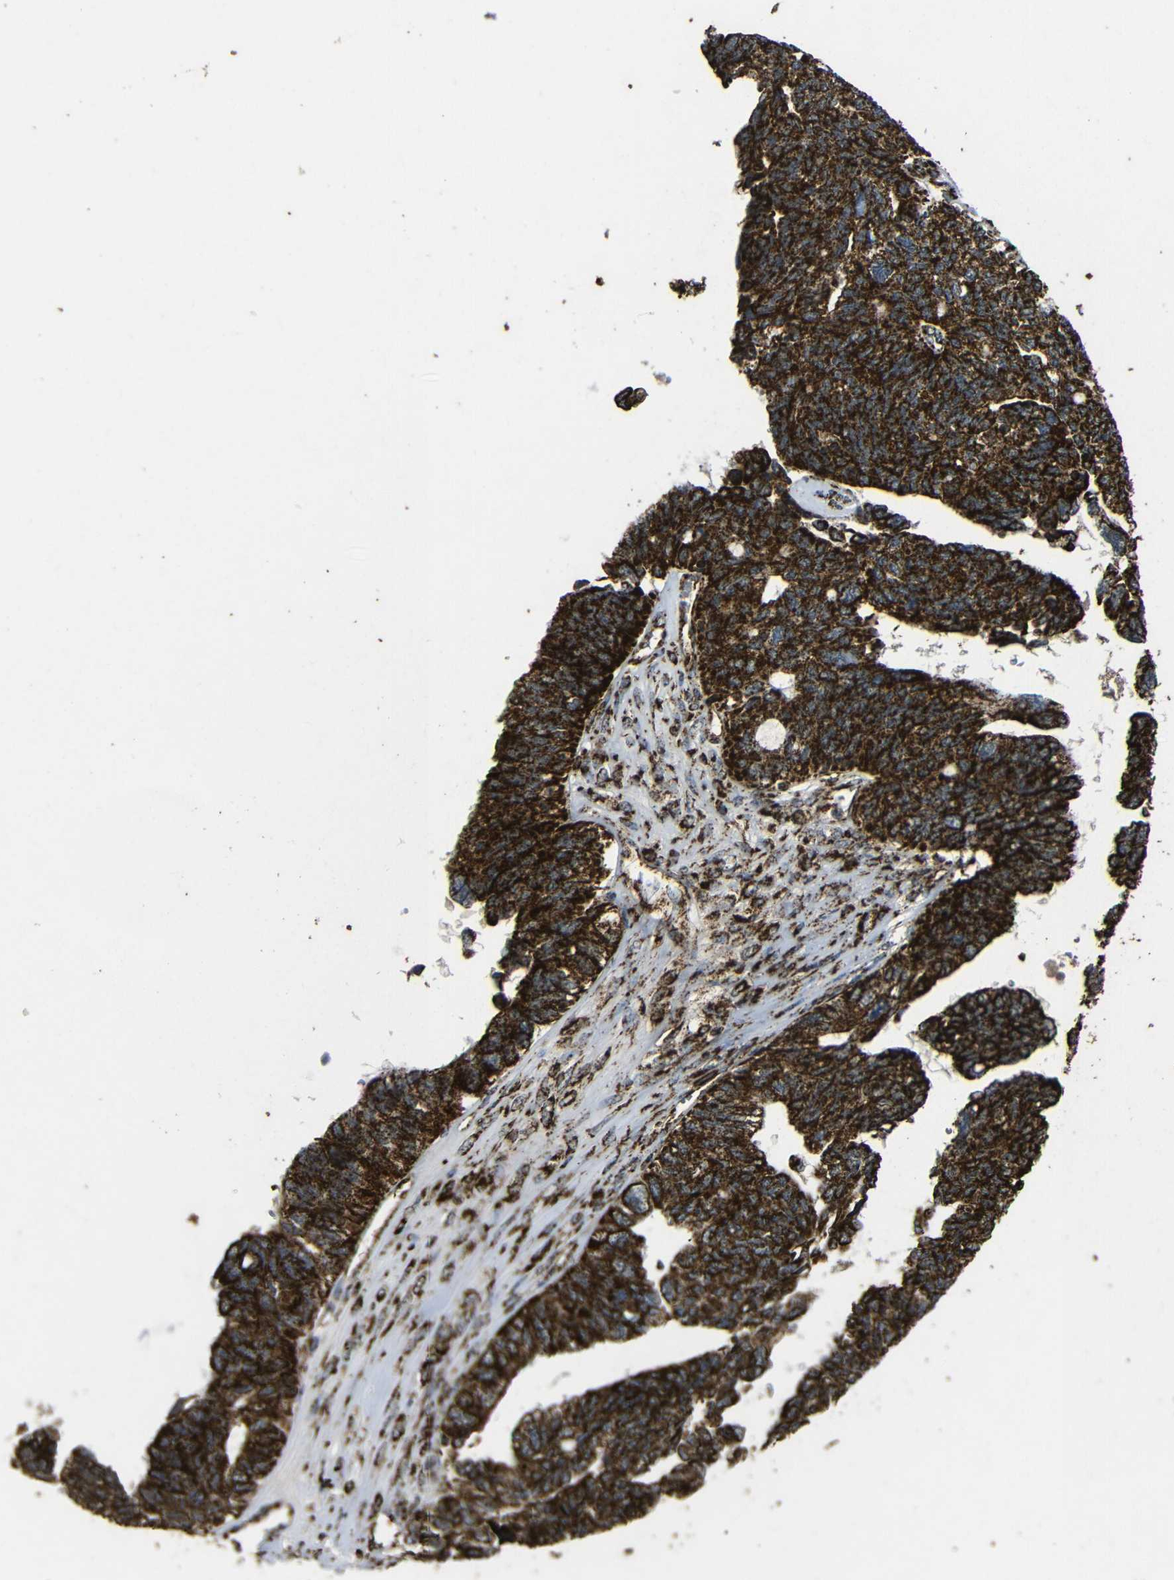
{"staining": {"intensity": "strong", "quantity": ">75%", "location": "cytoplasmic/membranous"}, "tissue": "ovarian cancer", "cell_type": "Tumor cells", "image_type": "cancer", "snomed": [{"axis": "morphology", "description": "Cystadenocarcinoma, serous, NOS"}, {"axis": "topography", "description": "Ovary"}], "caption": "Ovarian serous cystadenocarcinoma stained for a protein (brown) demonstrates strong cytoplasmic/membranous positive positivity in about >75% of tumor cells.", "gene": "ATP5F1A", "patient": {"sex": "female", "age": 79}}